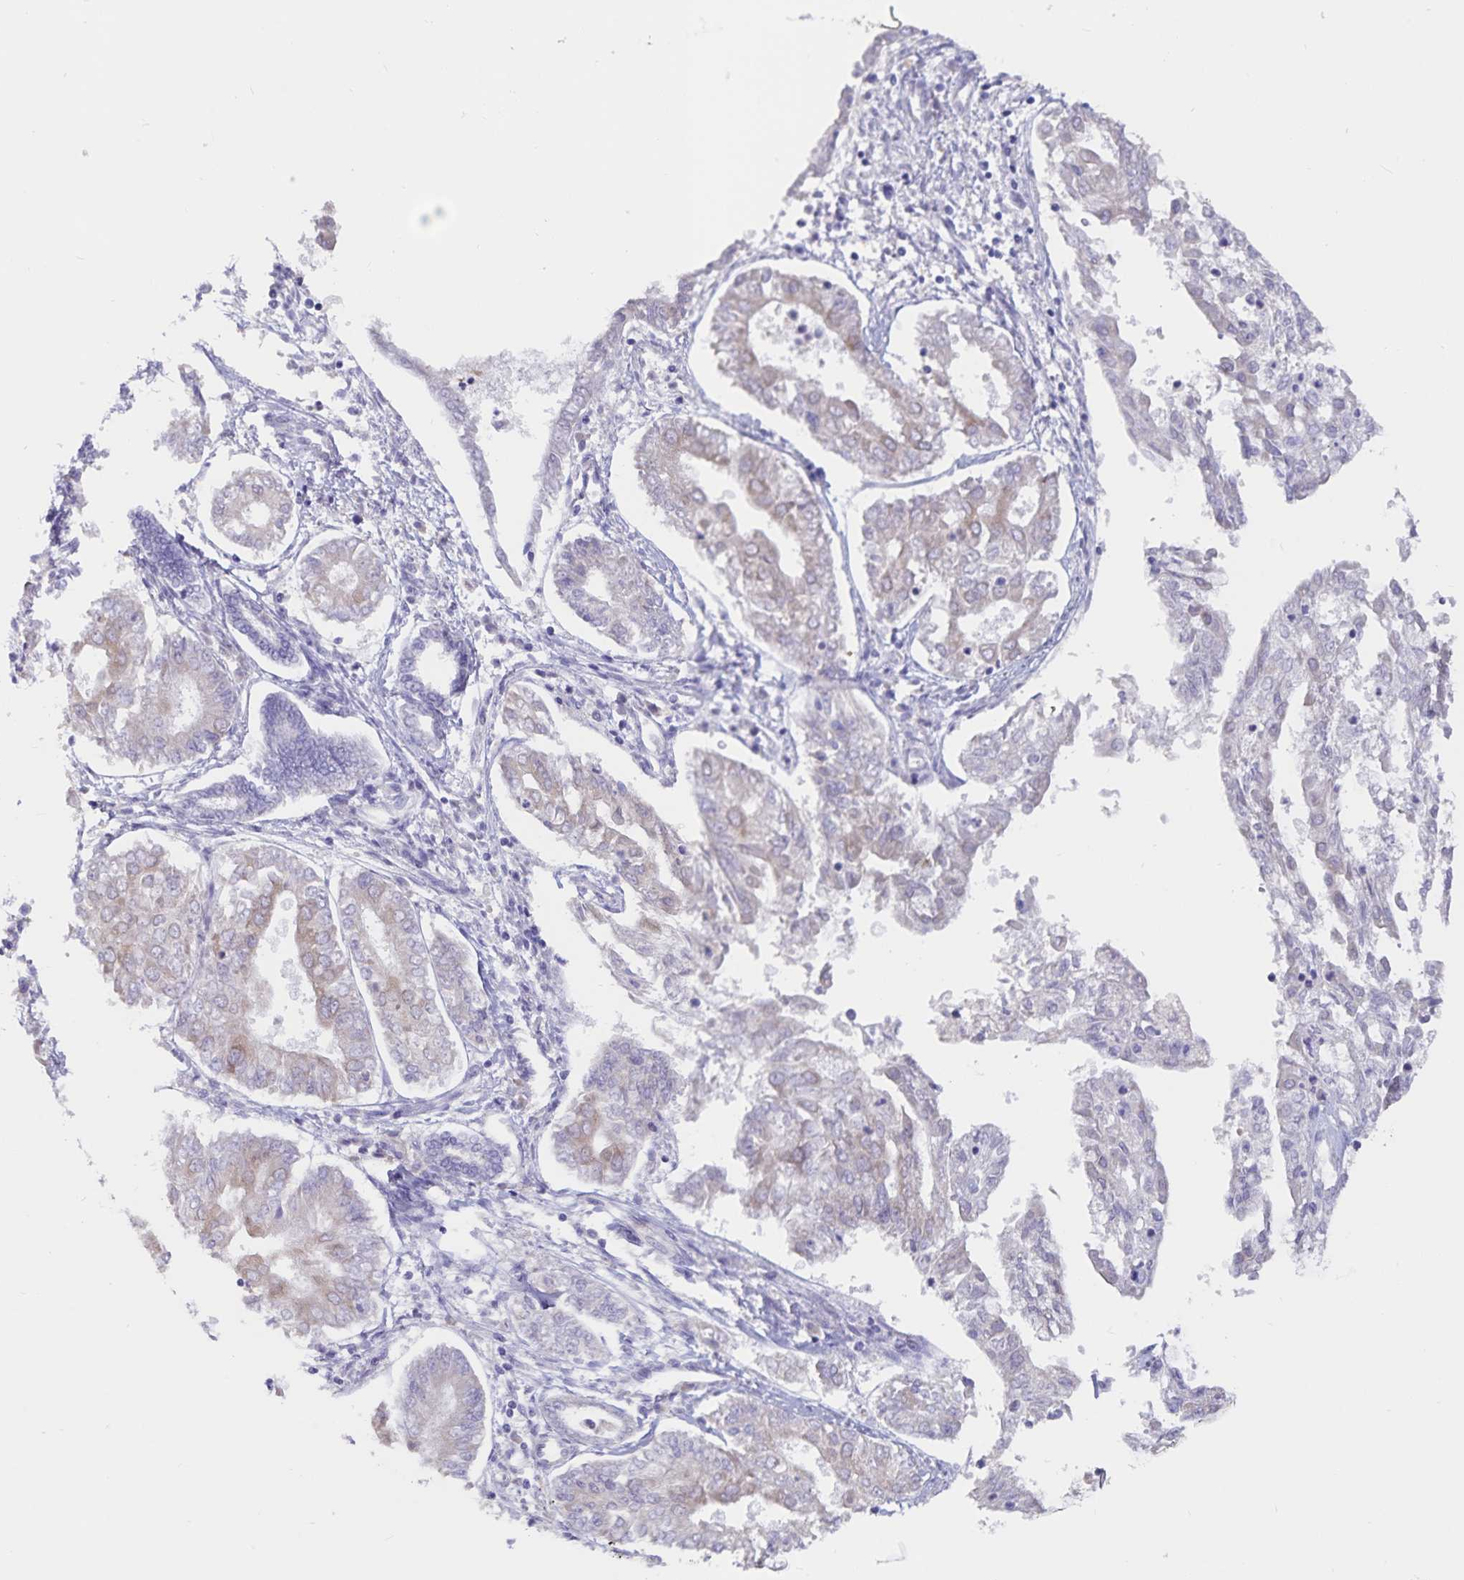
{"staining": {"intensity": "weak", "quantity": "<25%", "location": "cytoplasmic/membranous"}, "tissue": "endometrial cancer", "cell_type": "Tumor cells", "image_type": "cancer", "snomed": [{"axis": "morphology", "description": "Adenocarcinoma, NOS"}, {"axis": "topography", "description": "Endometrium"}], "caption": "A histopathology image of human endometrial adenocarcinoma is negative for staining in tumor cells. Brightfield microscopy of immunohistochemistry stained with DAB (3,3'-diaminobenzidine) (brown) and hematoxylin (blue), captured at high magnification.", "gene": "ATP2A2", "patient": {"sex": "female", "age": 68}}